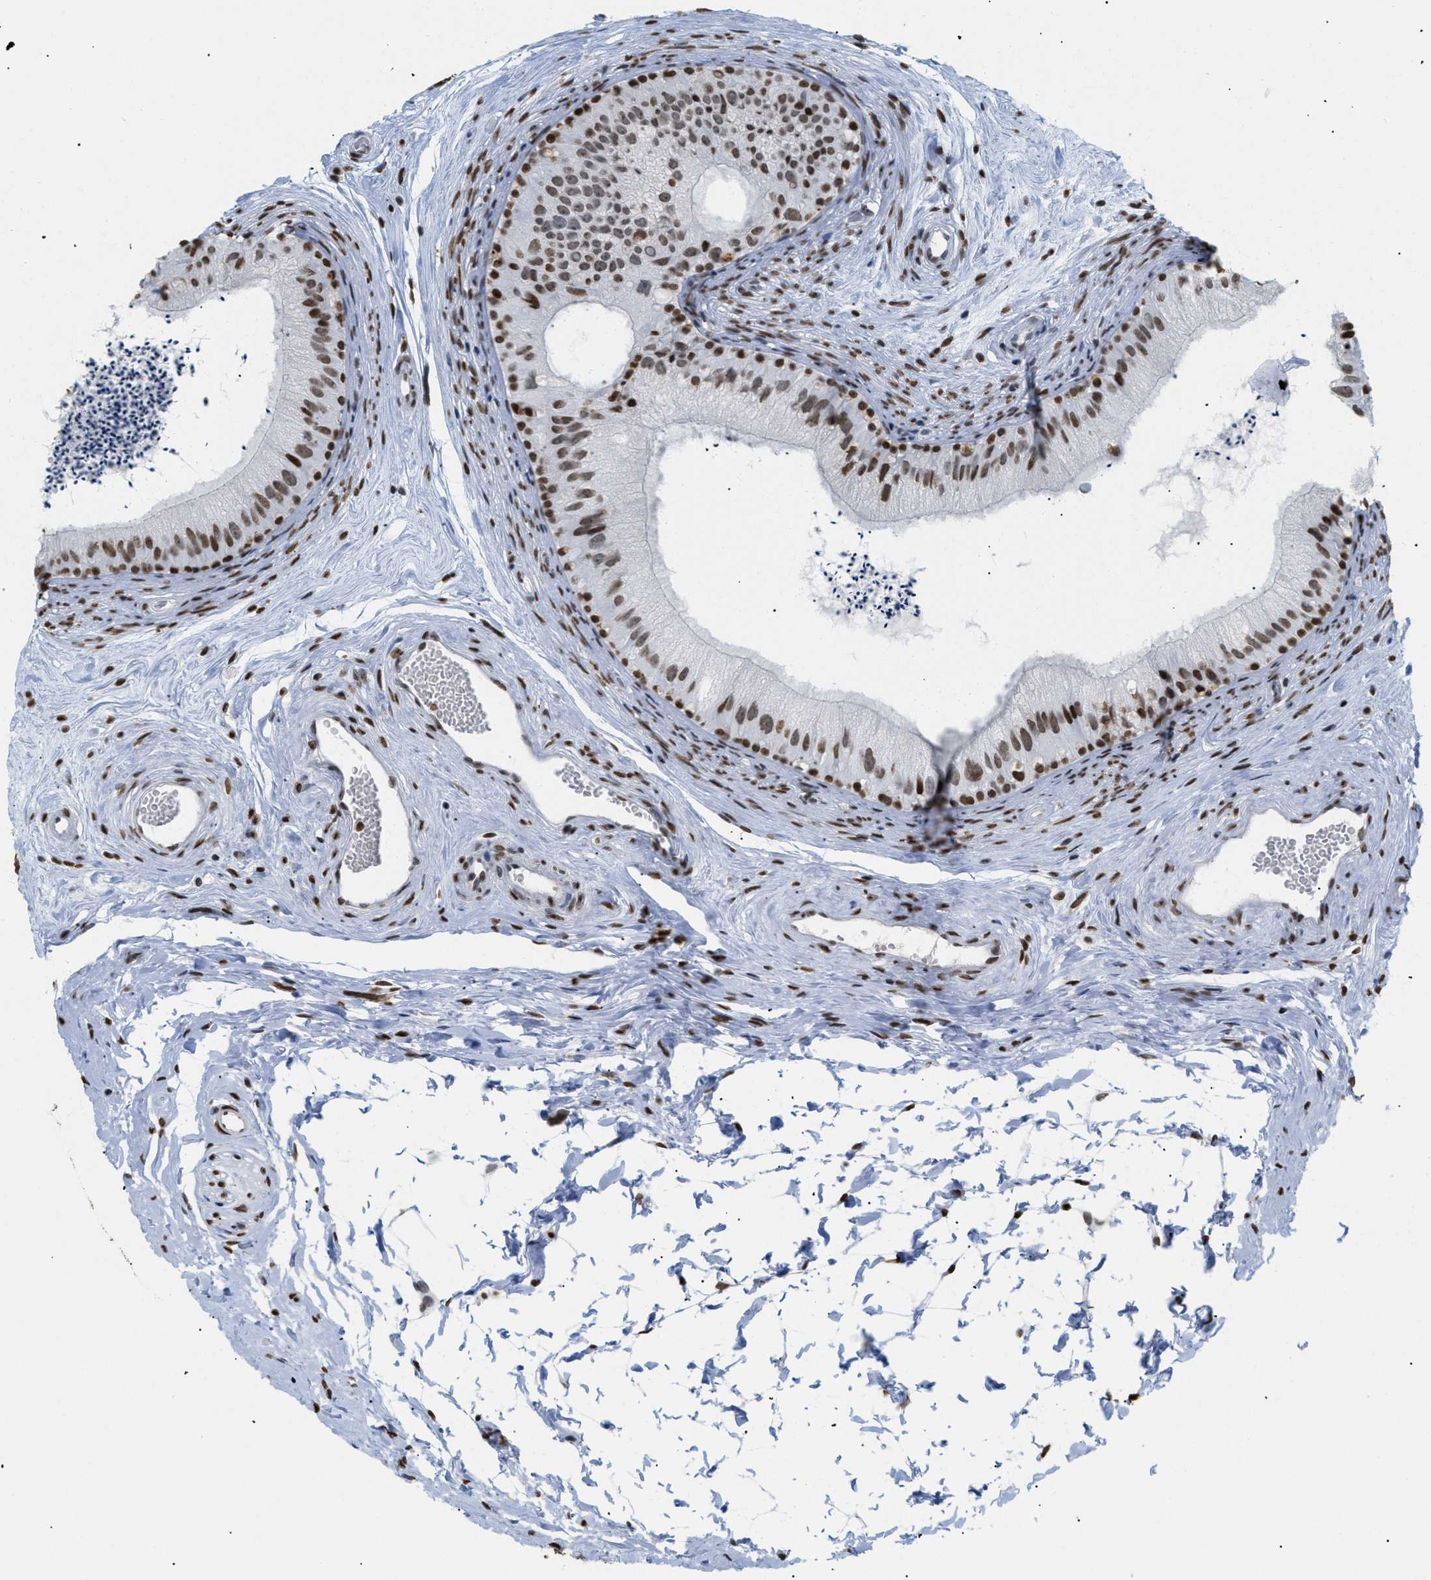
{"staining": {"intensity": "strong", "quantity": ">75%", "location": "nuclear"}, "tissue": "epididymis", "cell_type": "Glandular cells", "image_type": "normal", "snomed": [{"axis": "morphology", "description": "Normal tissue, NOS"}, {"axis": "topography", "description": "Epididymis"}], "caption": "A micrograph showing strong nuclear expression in about >75% of glandular cells in unremarkable epididymis, as visualized by brown immunohistochemical staining.", "gene": "HMGN2", "patient": {"sex": "male", "age": 56}}